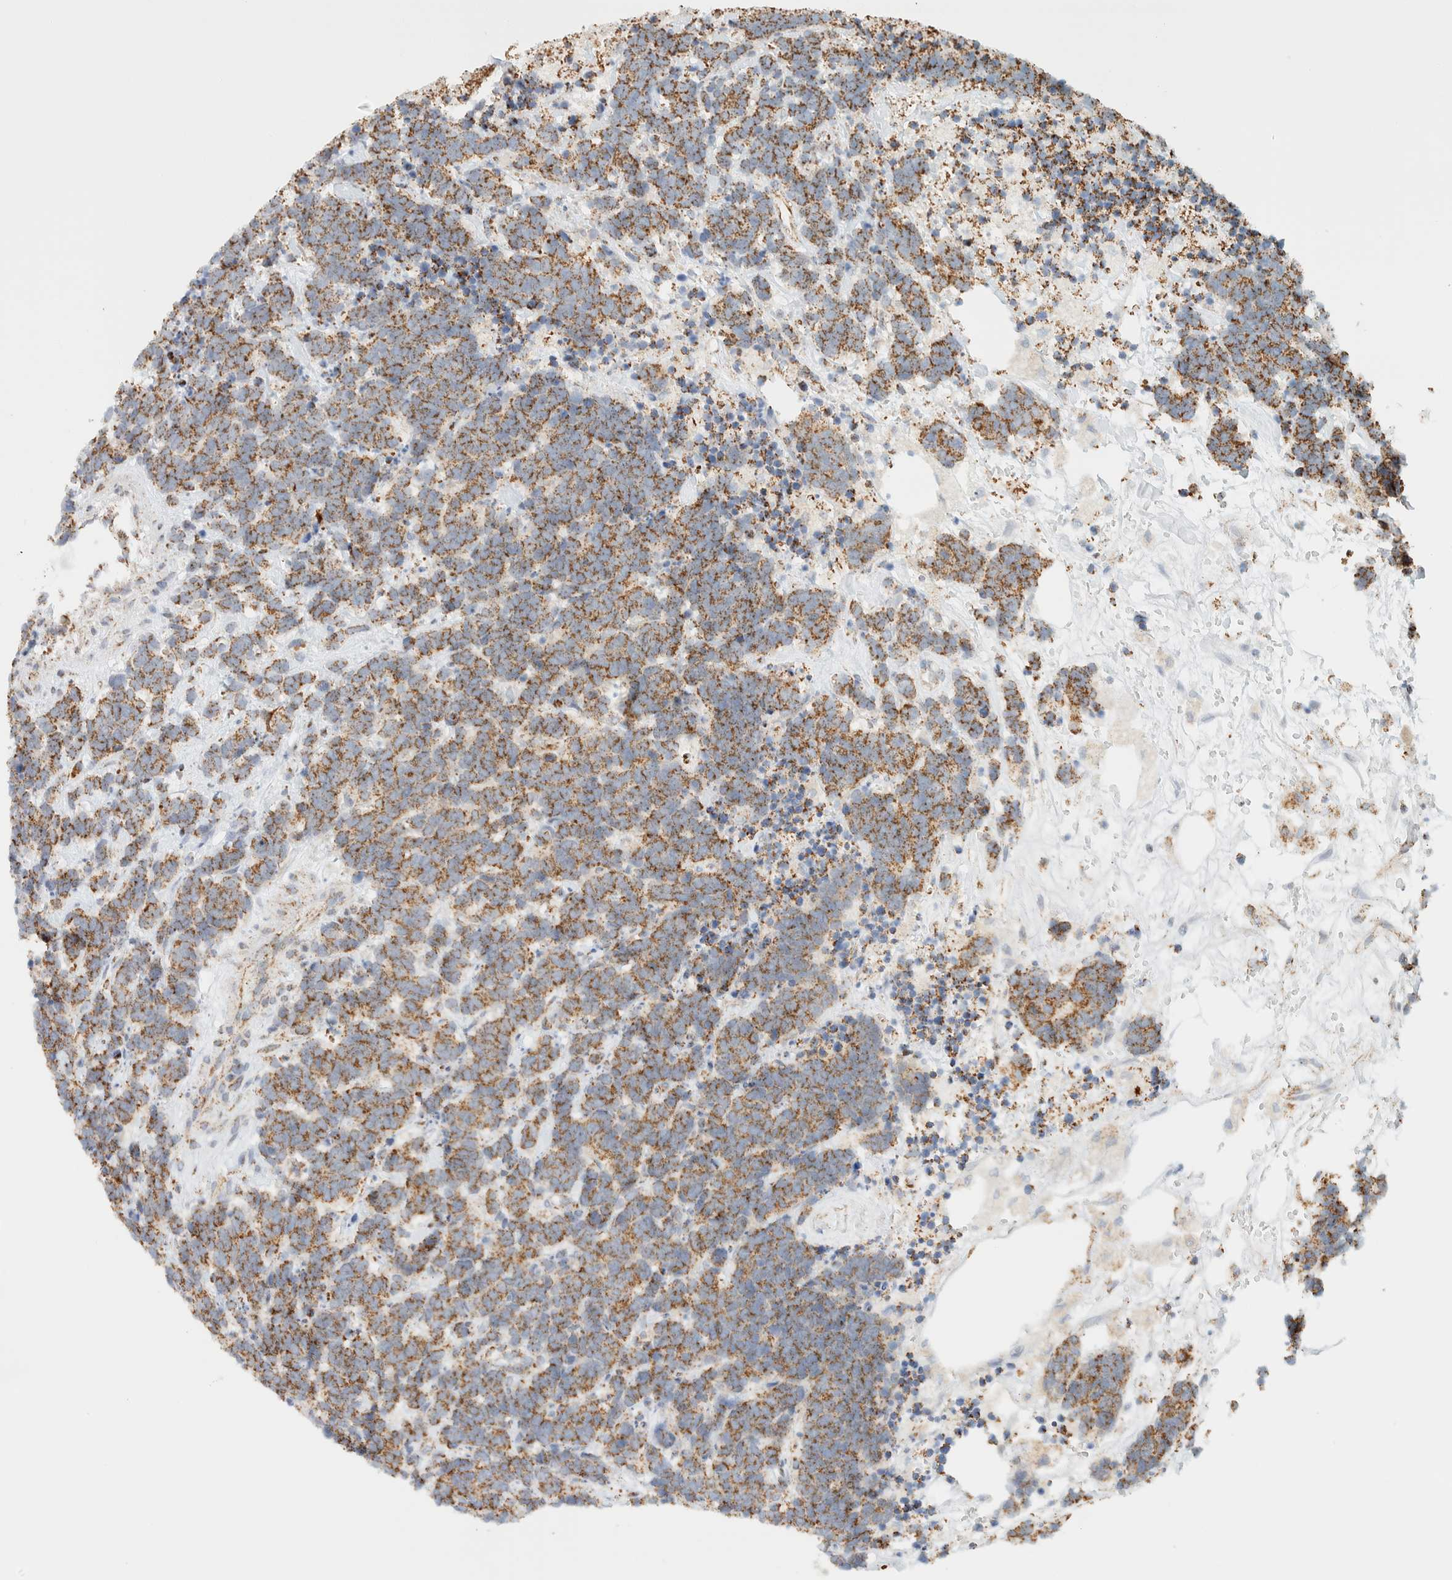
{"staining": {"intensity": "moderate", "quantity": ">75%", "location": "cytoplasmic/membranous"}, "tissue": "carcinoid", "cell_type": "Tumor cells", "image_type": "cancer", "snomed": [{"axis": "morphology", "description": "Carcinoma, NOS"}, {"axis": "morphology", "description": "Carcinoid, malignant, NOS"}, {"axis": "topography", "description": "Urinary bladder"}], "caption": "Moderate cytoplasmic/membranous expression is identified in about >75% of tumor cells in carcinoma.", "gene": "KIFAP3", "patient": {"sex": "male", "age": 57}}